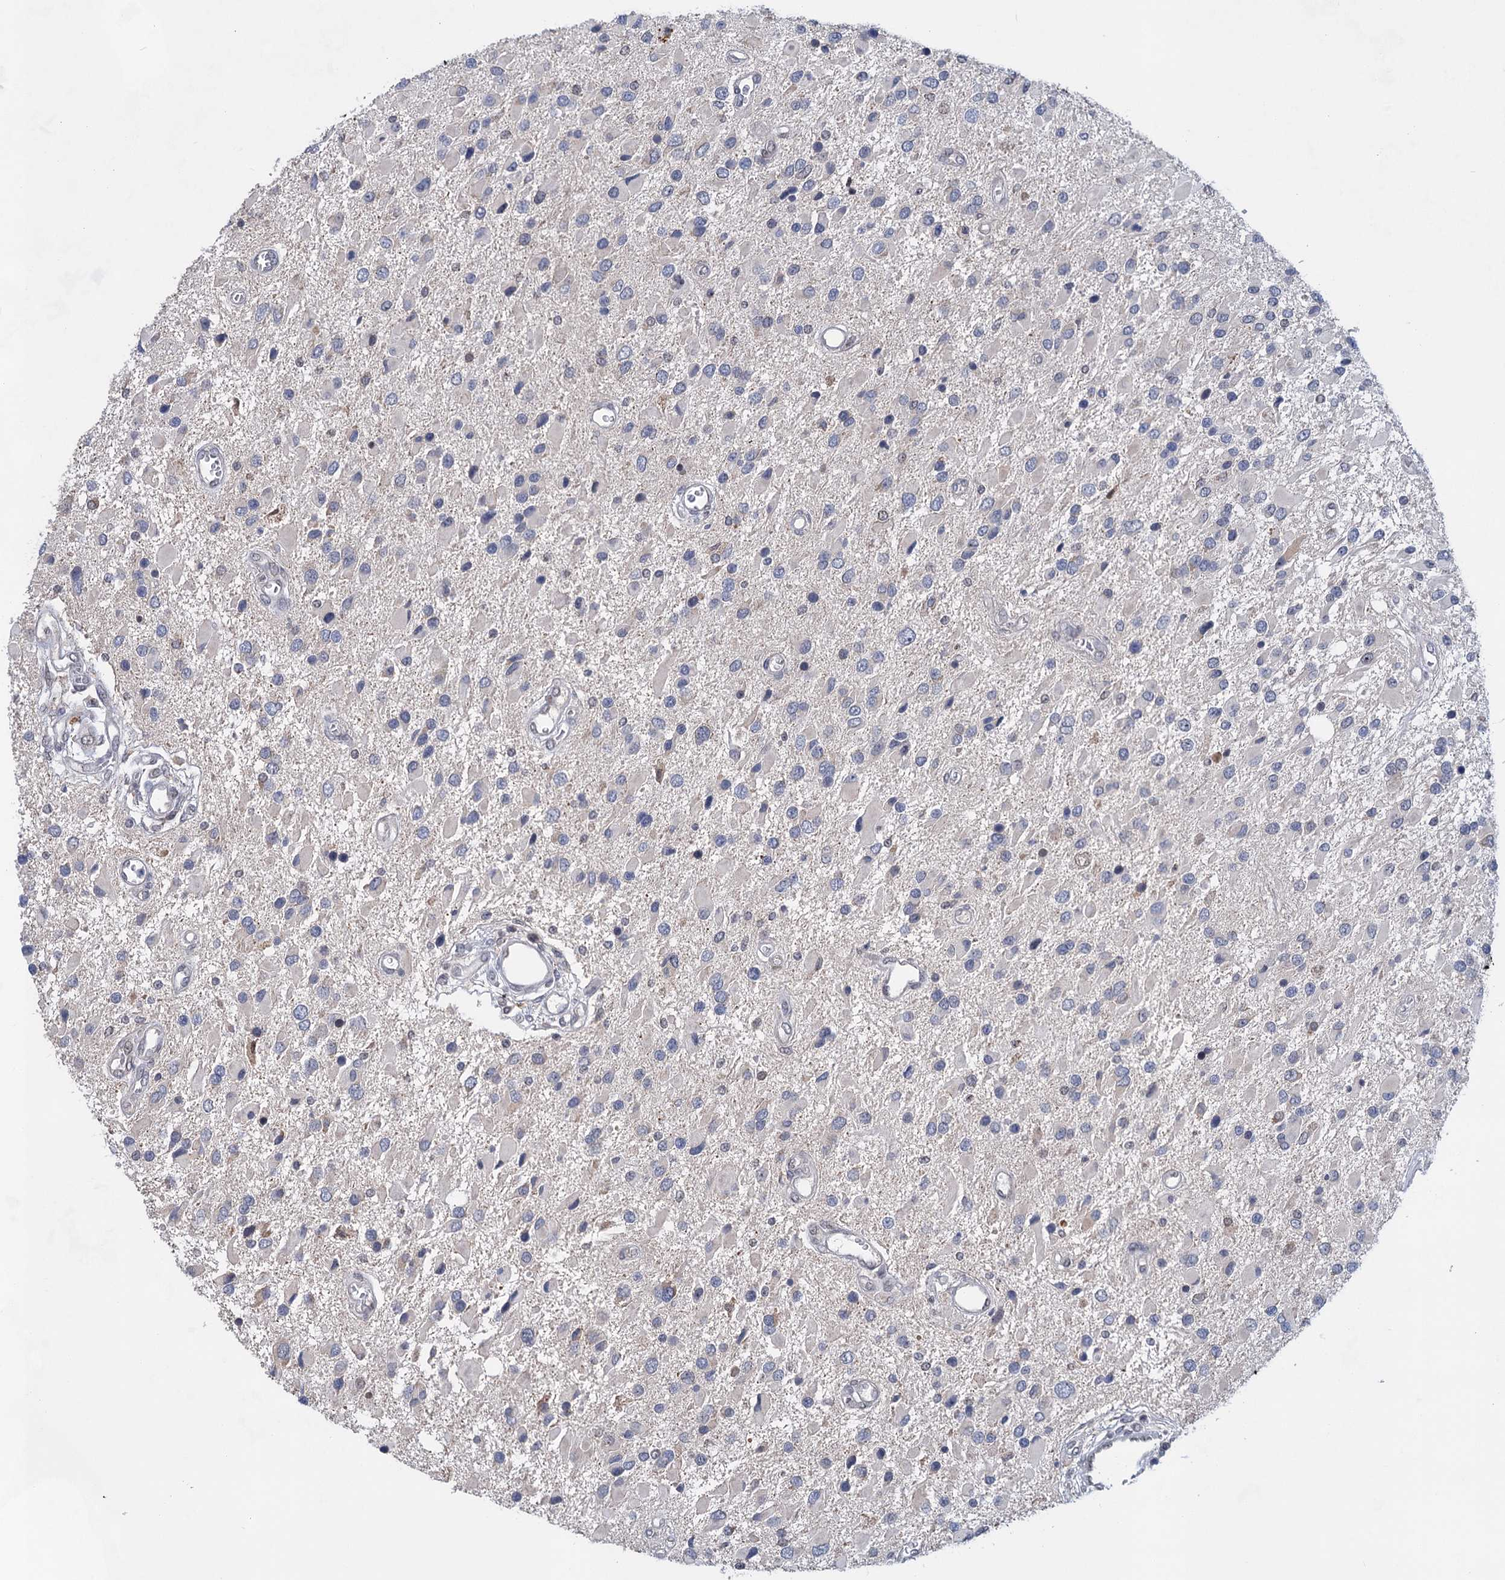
{"staining": {"intensity": "negative", "quantity": "none", "location": "none"}, "tissue": "glioma", "cell_type": "Tumor cells", "image_type": "cancer", "snomed": [{"axis": "morphology", "description": "Glioma, malignant, High grade"}, {"axis": "topography", "description": "Brain"}], "caption": "This is an immunohistochemistry image of human malignant high-grade glioma. There is no positivity in tumor cells.", "gene": "TTC17", "patient": {"sex": "male", "age": 53}}